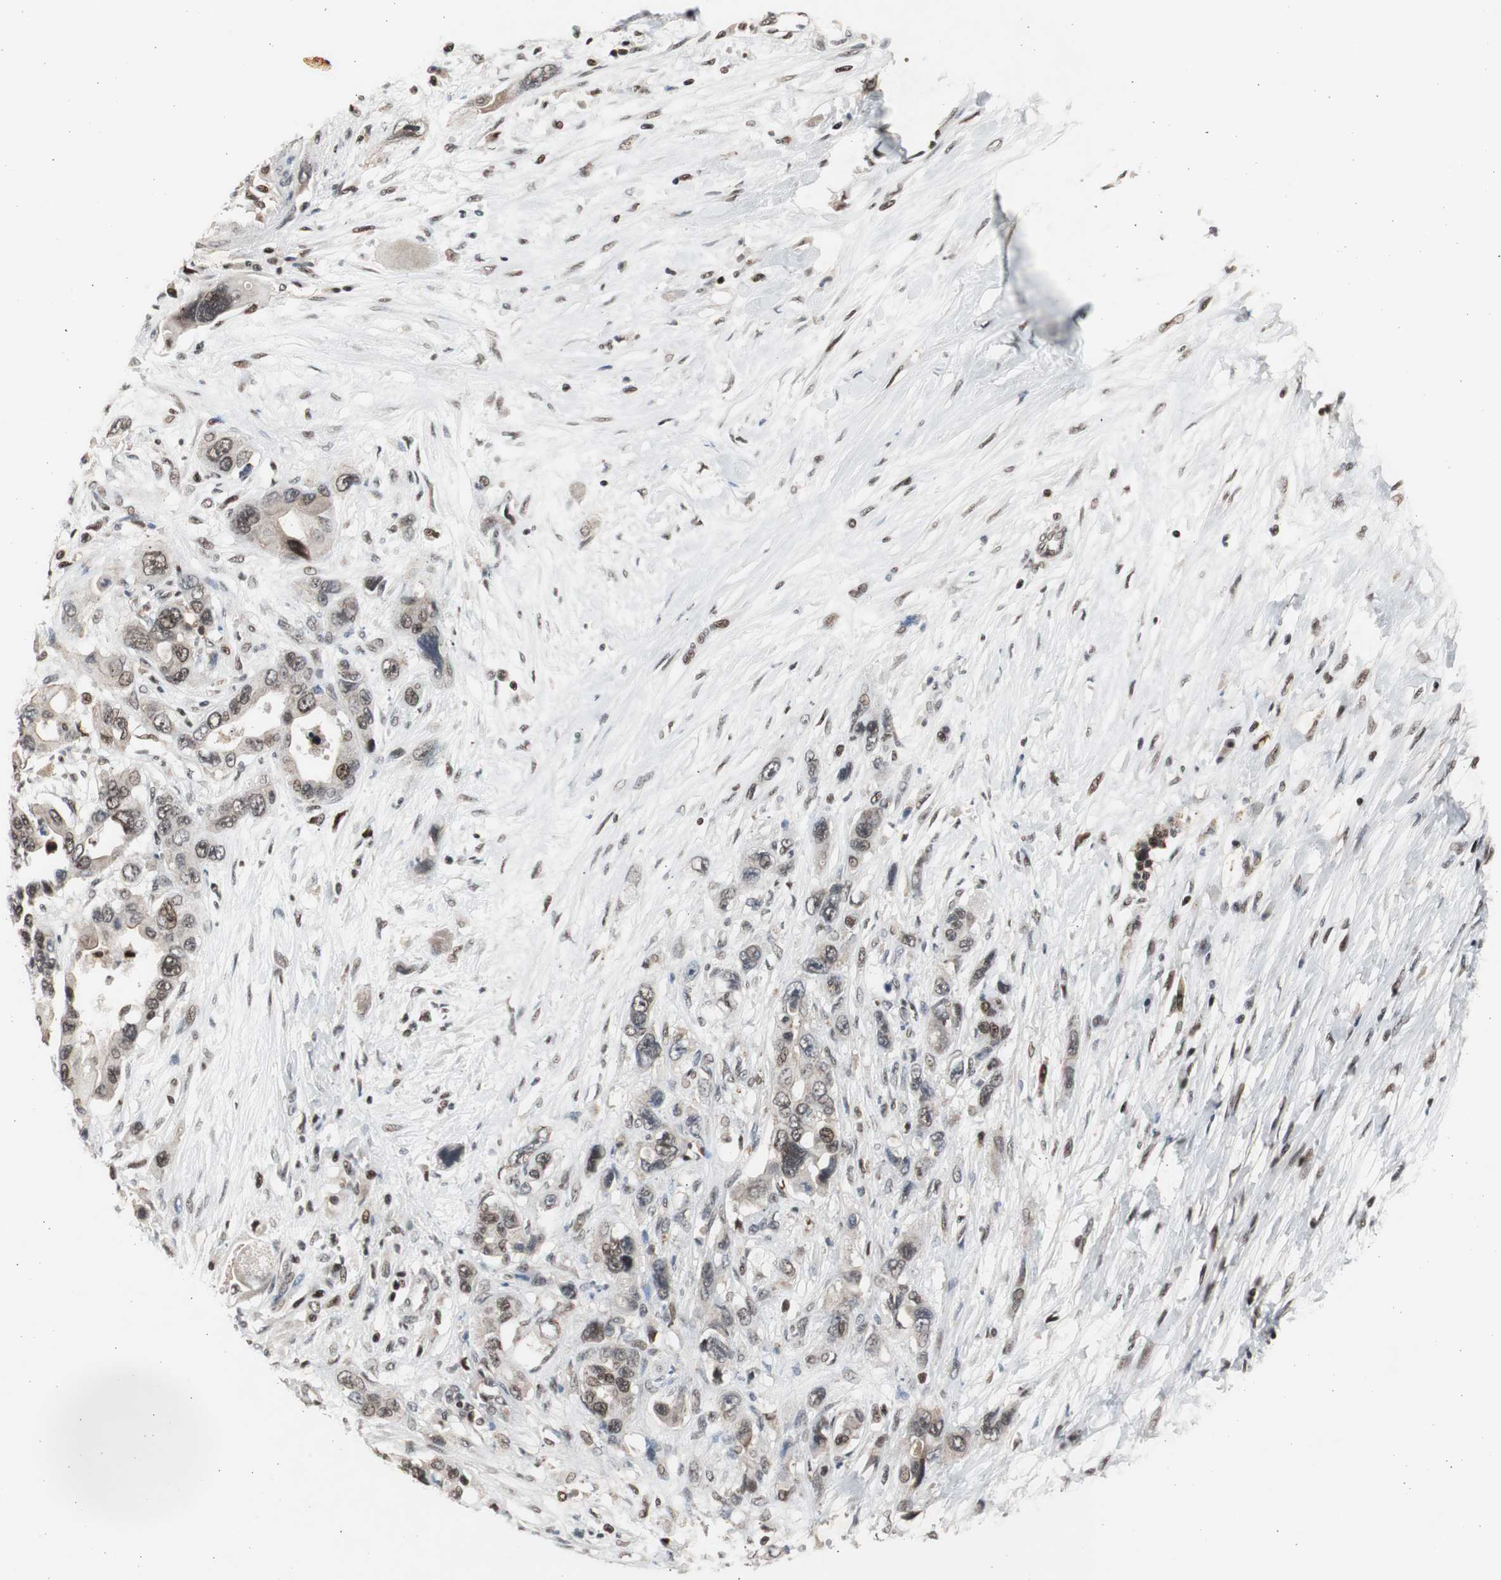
{"staining": {"intensity": "moderate", "quantity": "25%-75%", "location": "nuclear"}, "tissue": "pancreatic cancer", "cell_type": "Tumor cells", "image_type": "cancer", "snomed": [{"axis": "morphology", "description": "Adenocarcinoma, NOS"}, {"axis": "topography", "description": "Pancreas"}], "caption": "Adenocarcinoma (pancreatic) tissue reveals moderate nuclear expression in approximately 25%-75% of tumor cells, visualized by immunohistochemistry.", "gene": "RPA1", "patient": {"sex": "male", "age": 46}}